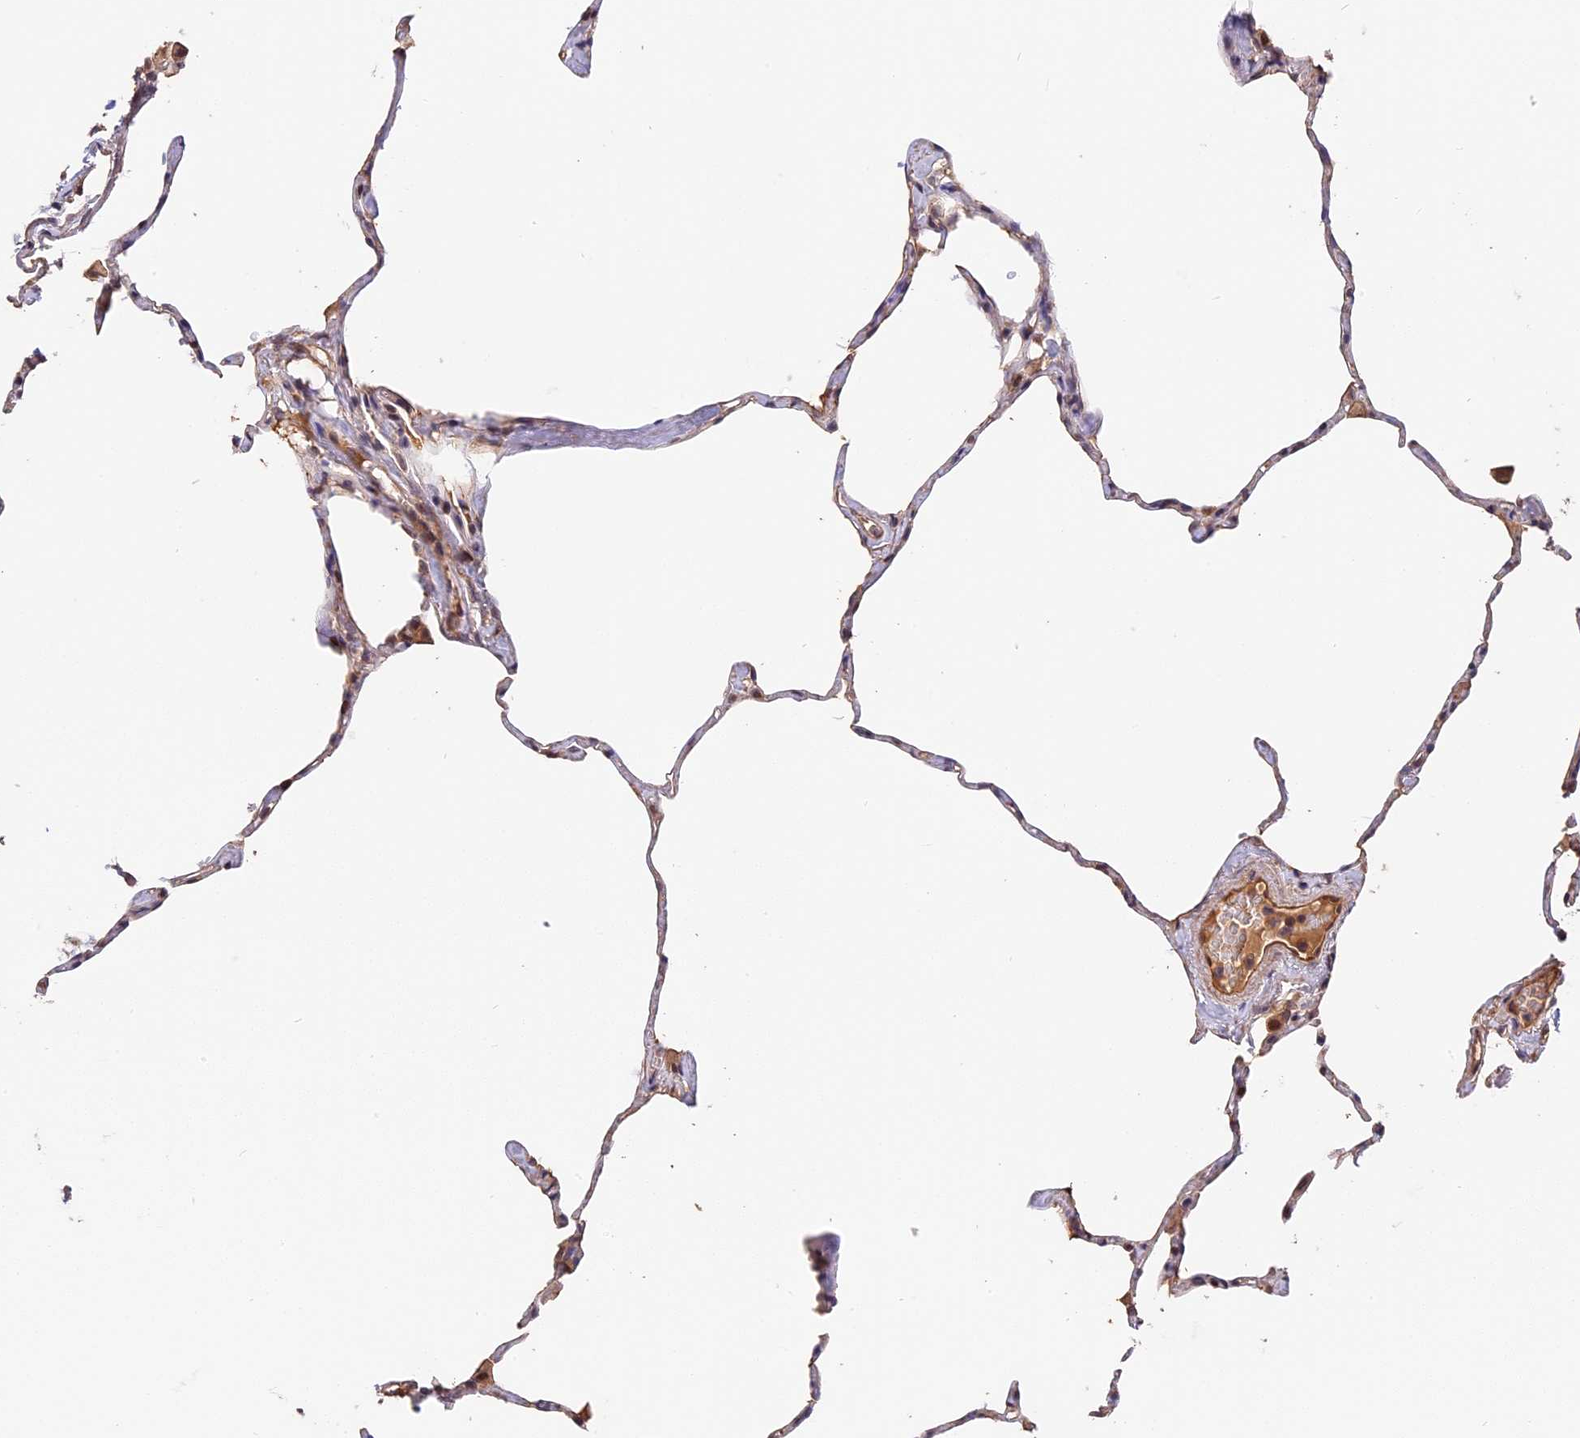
{"staining": {"intensity": "weak", "quantity": "<25%", "location": "cytoplasmic/membranous"}, "tissue": "lung", "cell_type": "Alveolar cells", "image_type": "normal", "snomed": [{"axis": "morphology", "description": "Normal tissue, NOS"}, {"axis": "topography", "description": "Lung"}], "caption": "High magnification brightfield microscopy of normal lung stained with DAB (3,3'-diaminobenzidine) (brown) and counterstained with hematoxylin (blue): alveolar cells show no significant expression. Brightfield microscopy of immunohistochemistry stained with DAB (3,3'-diaminobenzidine) (brown) and hematoxylin (blue), captured at high magnification.", "gene": "ARHGAP17", "patient": {"sex": "male", "age": 65}}